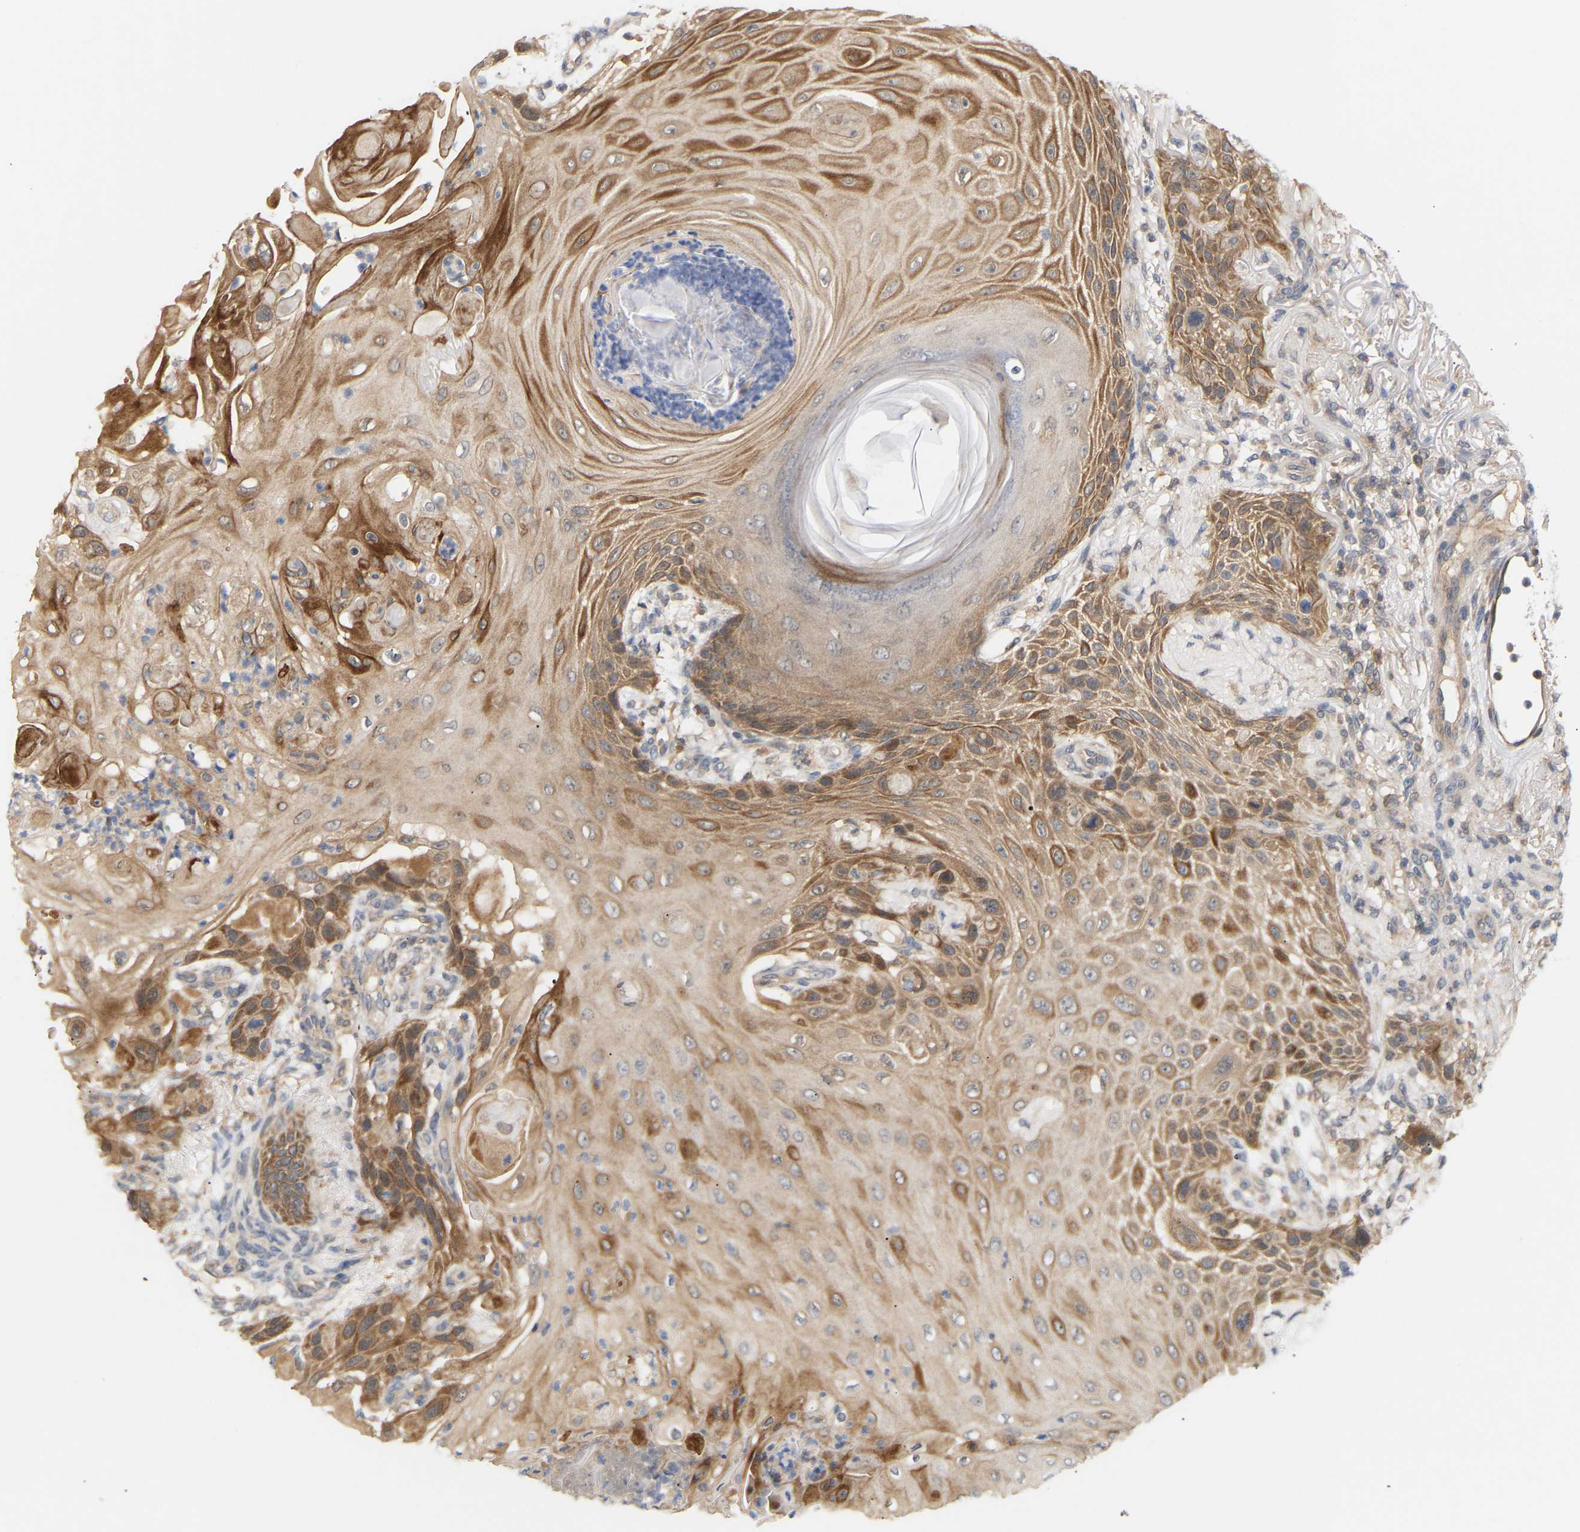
{"staining": {"intensity": "strong", "quantity": "25%-75%", "location": "cytoplasmic/membranous"}, "tissue": "skin cancer", "cell_type": "Tumor cells", "image_type": "cancer", "snomed": [{"axis": "morphology", "description": "Squamous cell carcinoma, NOS"}, {"axis": "topography", "description": "Skin"}], "caption": "Immunohistochemical staining of human skin squamous cell carcinoma demonstrates strong cytoplasmic/membranous protein positivity in about 25%-75% of tumor cells.", "gene": "TPMT", "patient": {"sex": "female", "age": 77}}